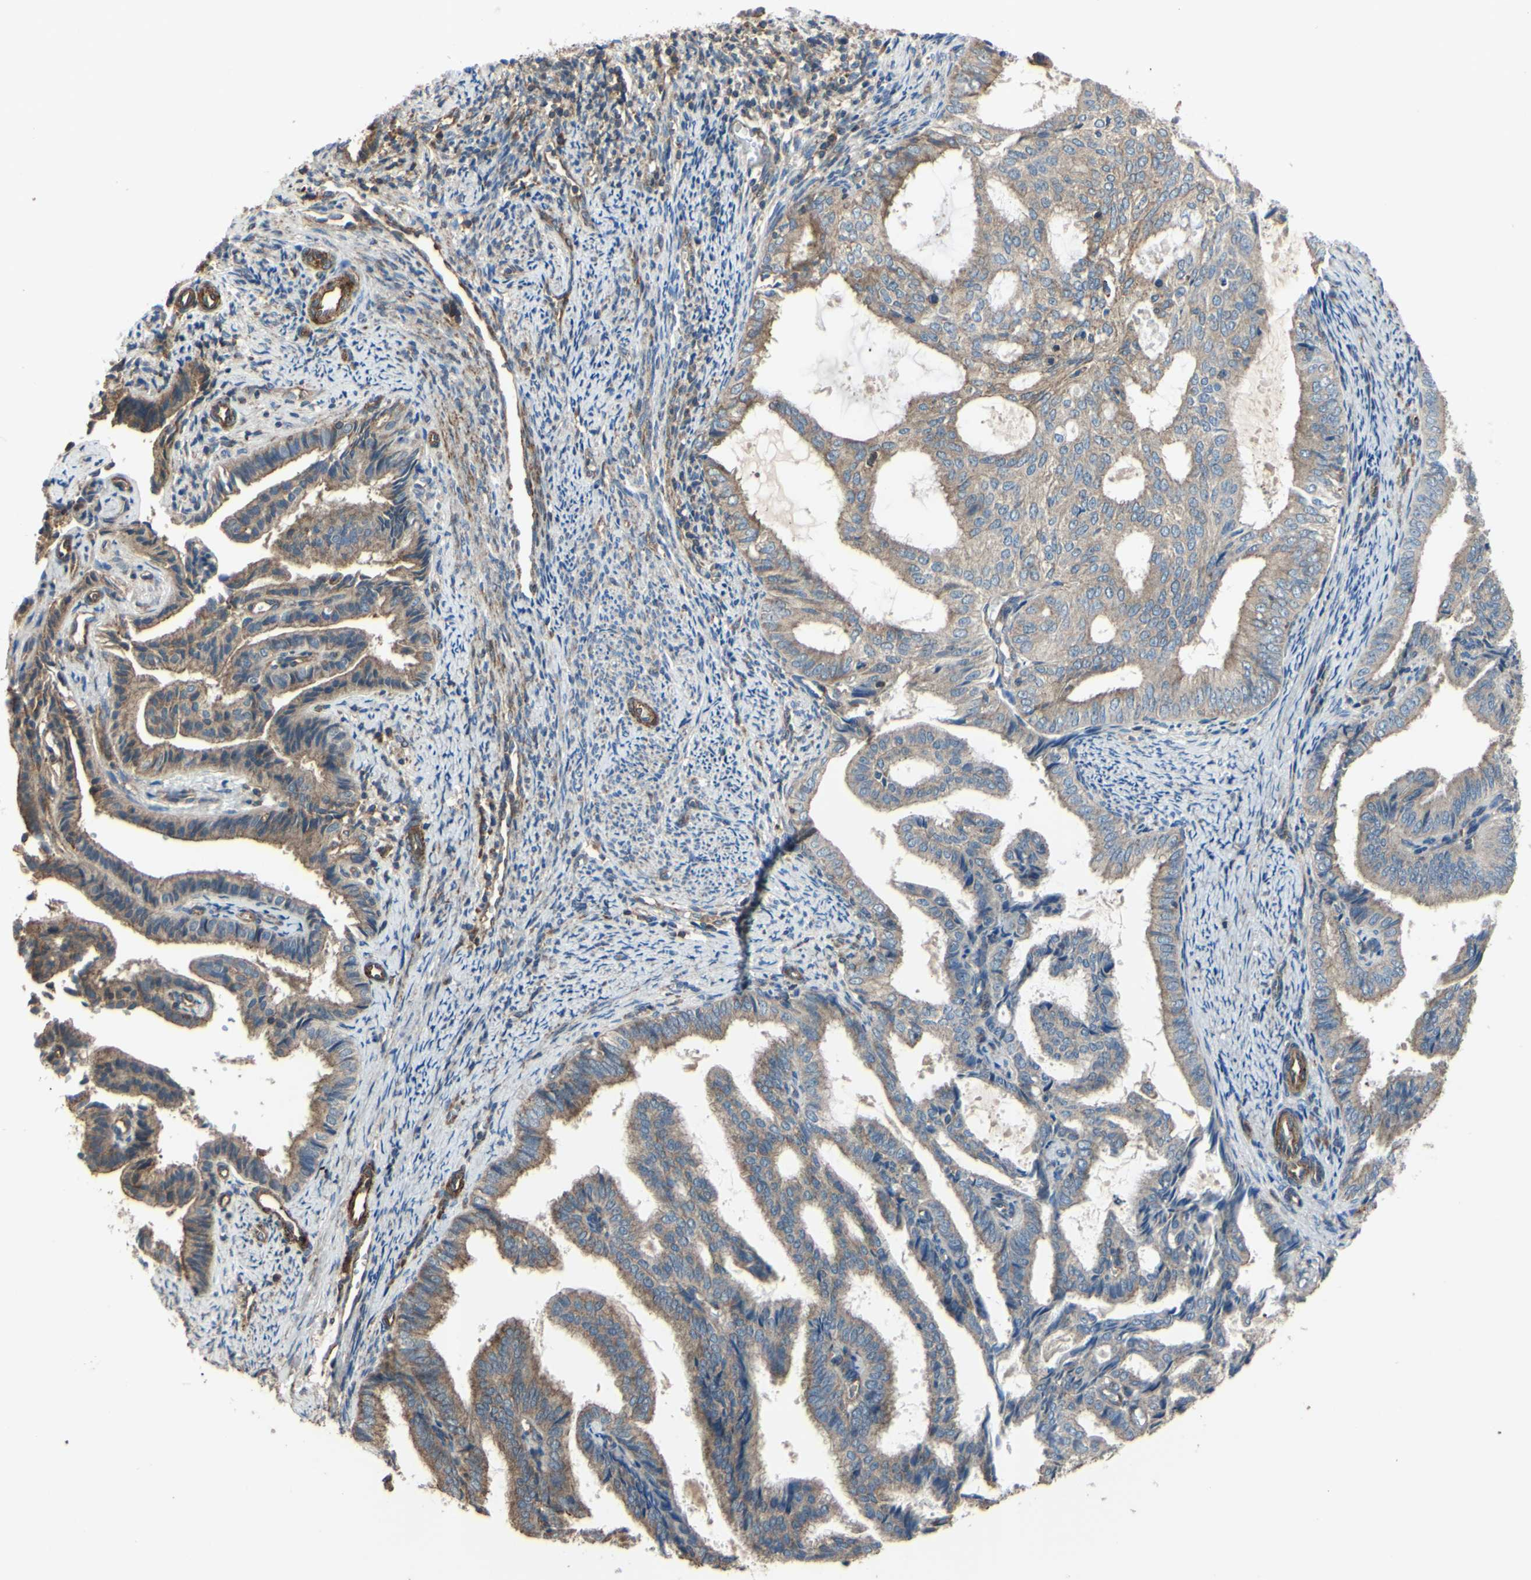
{"staining": {"intensity": "moderate", "quantity": ">75%", "location": "cytoplasmic/membranous"}, "tissue": "endometrial cancer", "cell_type": "Tumor cells", "image_type": "cancer", "snomed": [{"axis": "morphology", "description": "Adenocarcinoma, NOS"}, {"axis": "topography", "description": "Endometrium"}], "caption": "Immunohistochemistry image of neoplastic tissue: human adenocarcinoma (endometrial) stained using immunohistochemistry (IHC) reveals medium levels of moderate protein expression localized specifically in the cytoplasmic/membranous of tumor cells, appearing as a cytoplasmic/membranous brown color.", "gene": "BECN1", "patient": {"sex": "female", "age": 58}}